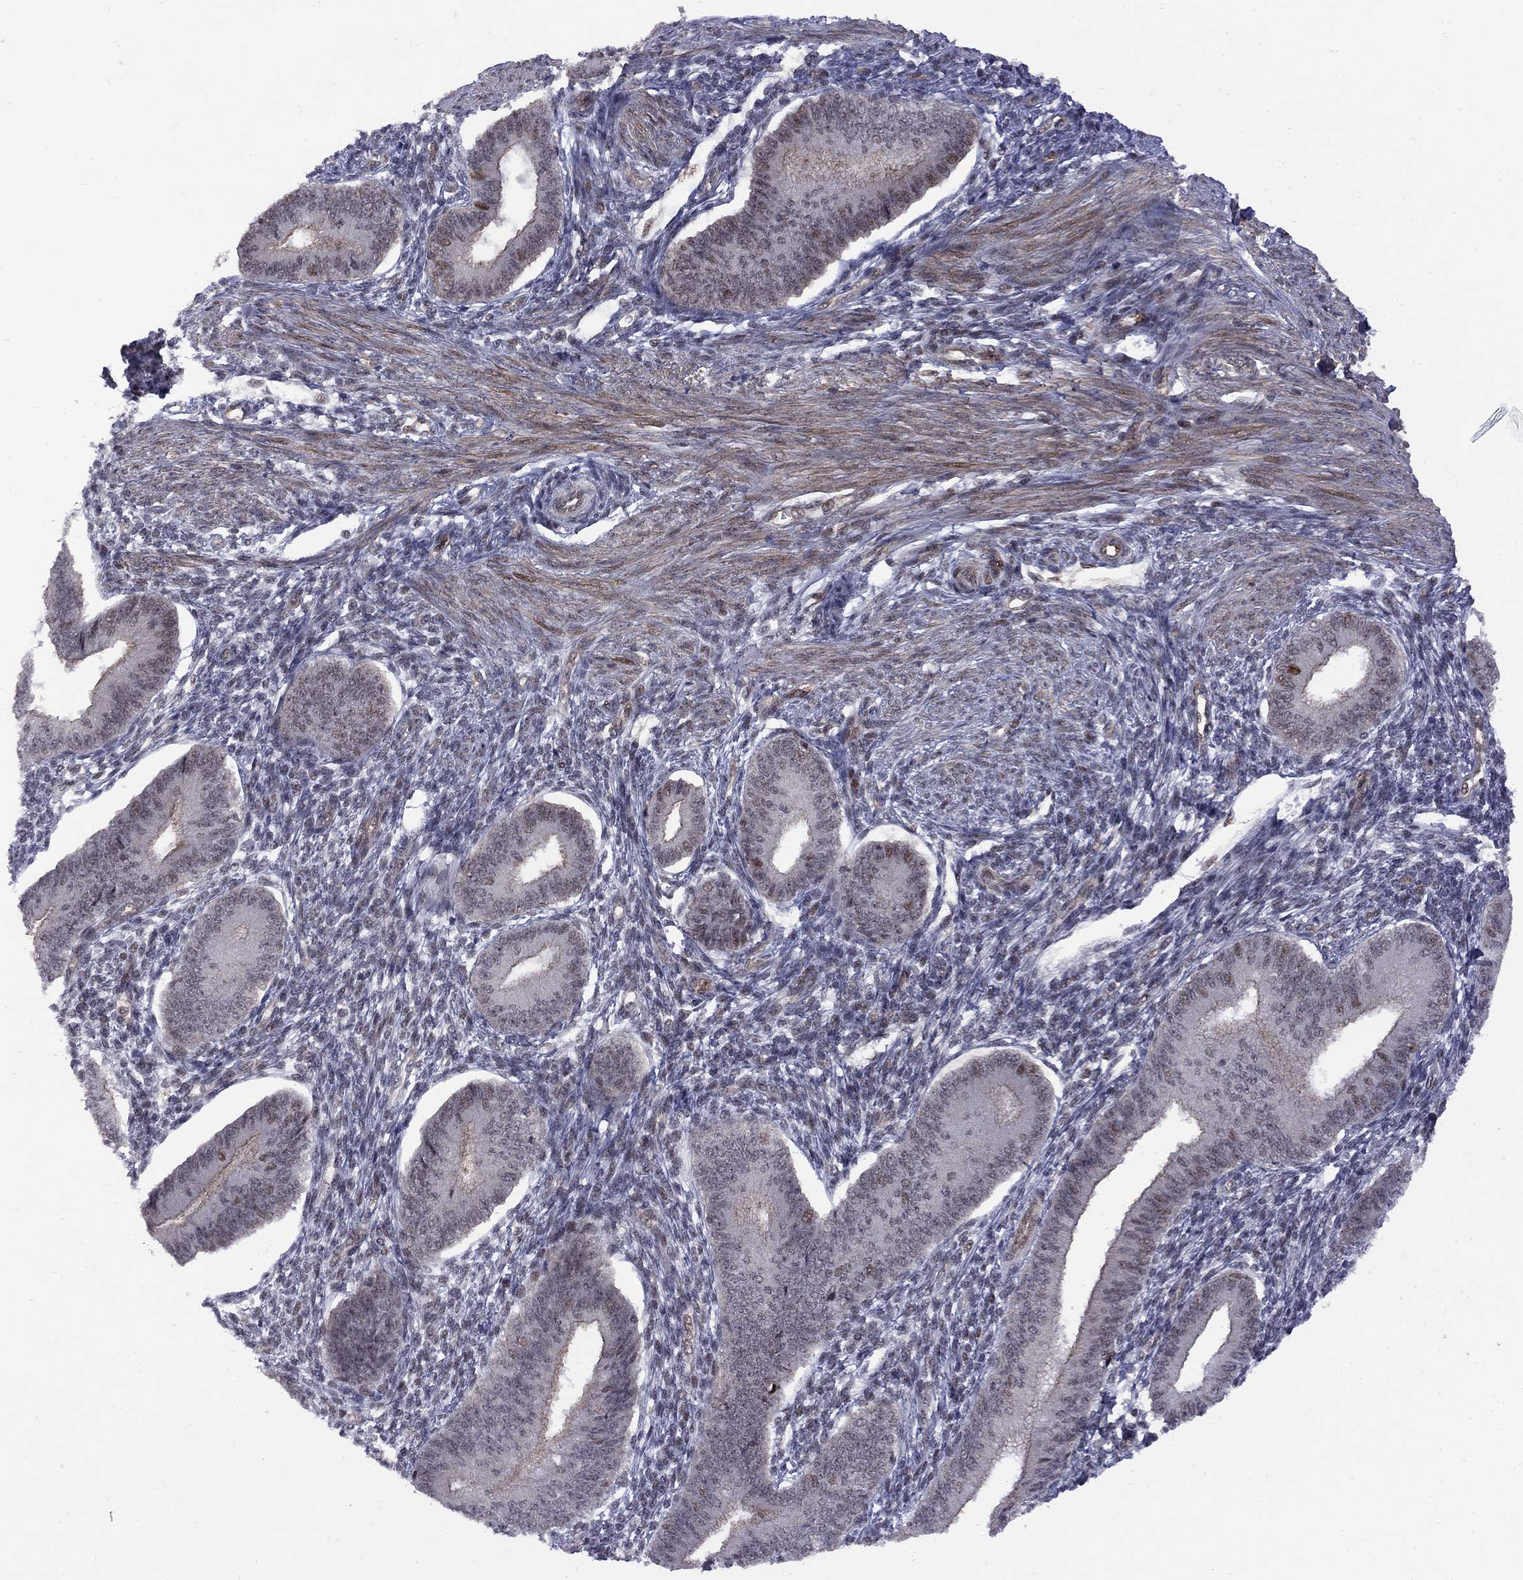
{"staining": {"intensity": "strong", "quantity": "25%-75%", "location": "nuclear"}, "tissue": "endometrium", "cell_type": "Cells in endometrial stroma", "image_type": "normal", "snomed": [{"axis": "morphology", "description": "Normal tissue, NOS"}, {"axis": "topography", "description": "Endometrium"}], "caption": "Immunohistochemical staining of normal human endometrium exhibits strong nuclear protein expression in approximately 25%-75% of cells in endometrial stroma. The staining was performed using DAB (3,3'-diaminobenzidine), with brown indicating positive protein expression. Nuclei are stained blue with hematoxylin.", "gene": "BRF1", "patient": {"sex": "female", "age": 39}}